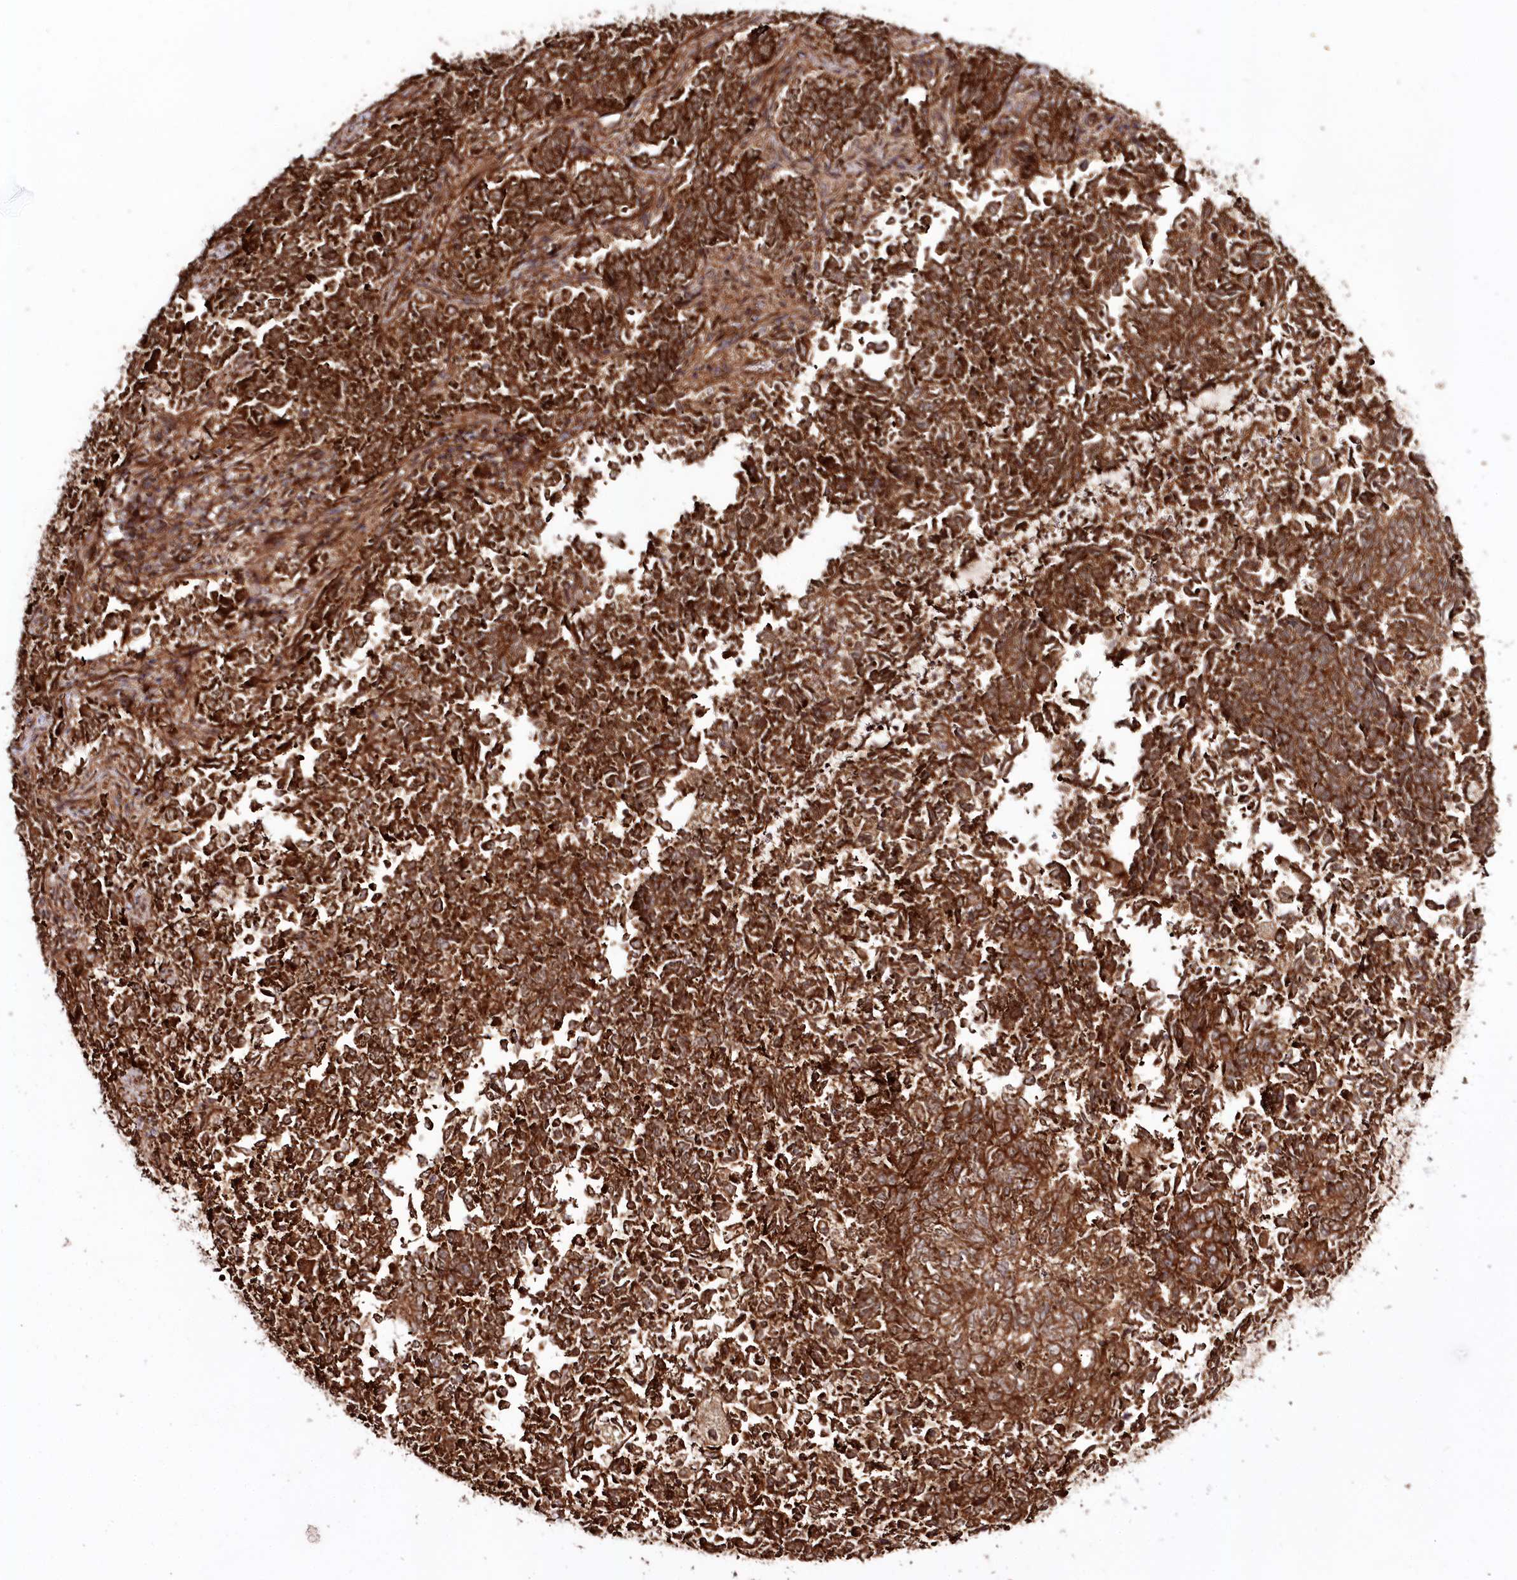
{"staining": {"intensity": "strong", "quantity": ">75%", "location": "cytoplasmic/membranous"}, "tissue": "endometrial cancer", "cell_type": "Tumor cells", "image_type": "cancer", "snomed": [{"axis": "morphology", "description": "Adenocarcinoma, NOS"}, {"axis": "topography", "description": "Endometrium"}], "caption": "Endometrial cancer (adenocarcinoma) stained for a protein reveals strong cytoplasmic/membranous positivity in tumor cells.", "gene": "REXO2", "patient": {"sex": "female", "age": 80}}